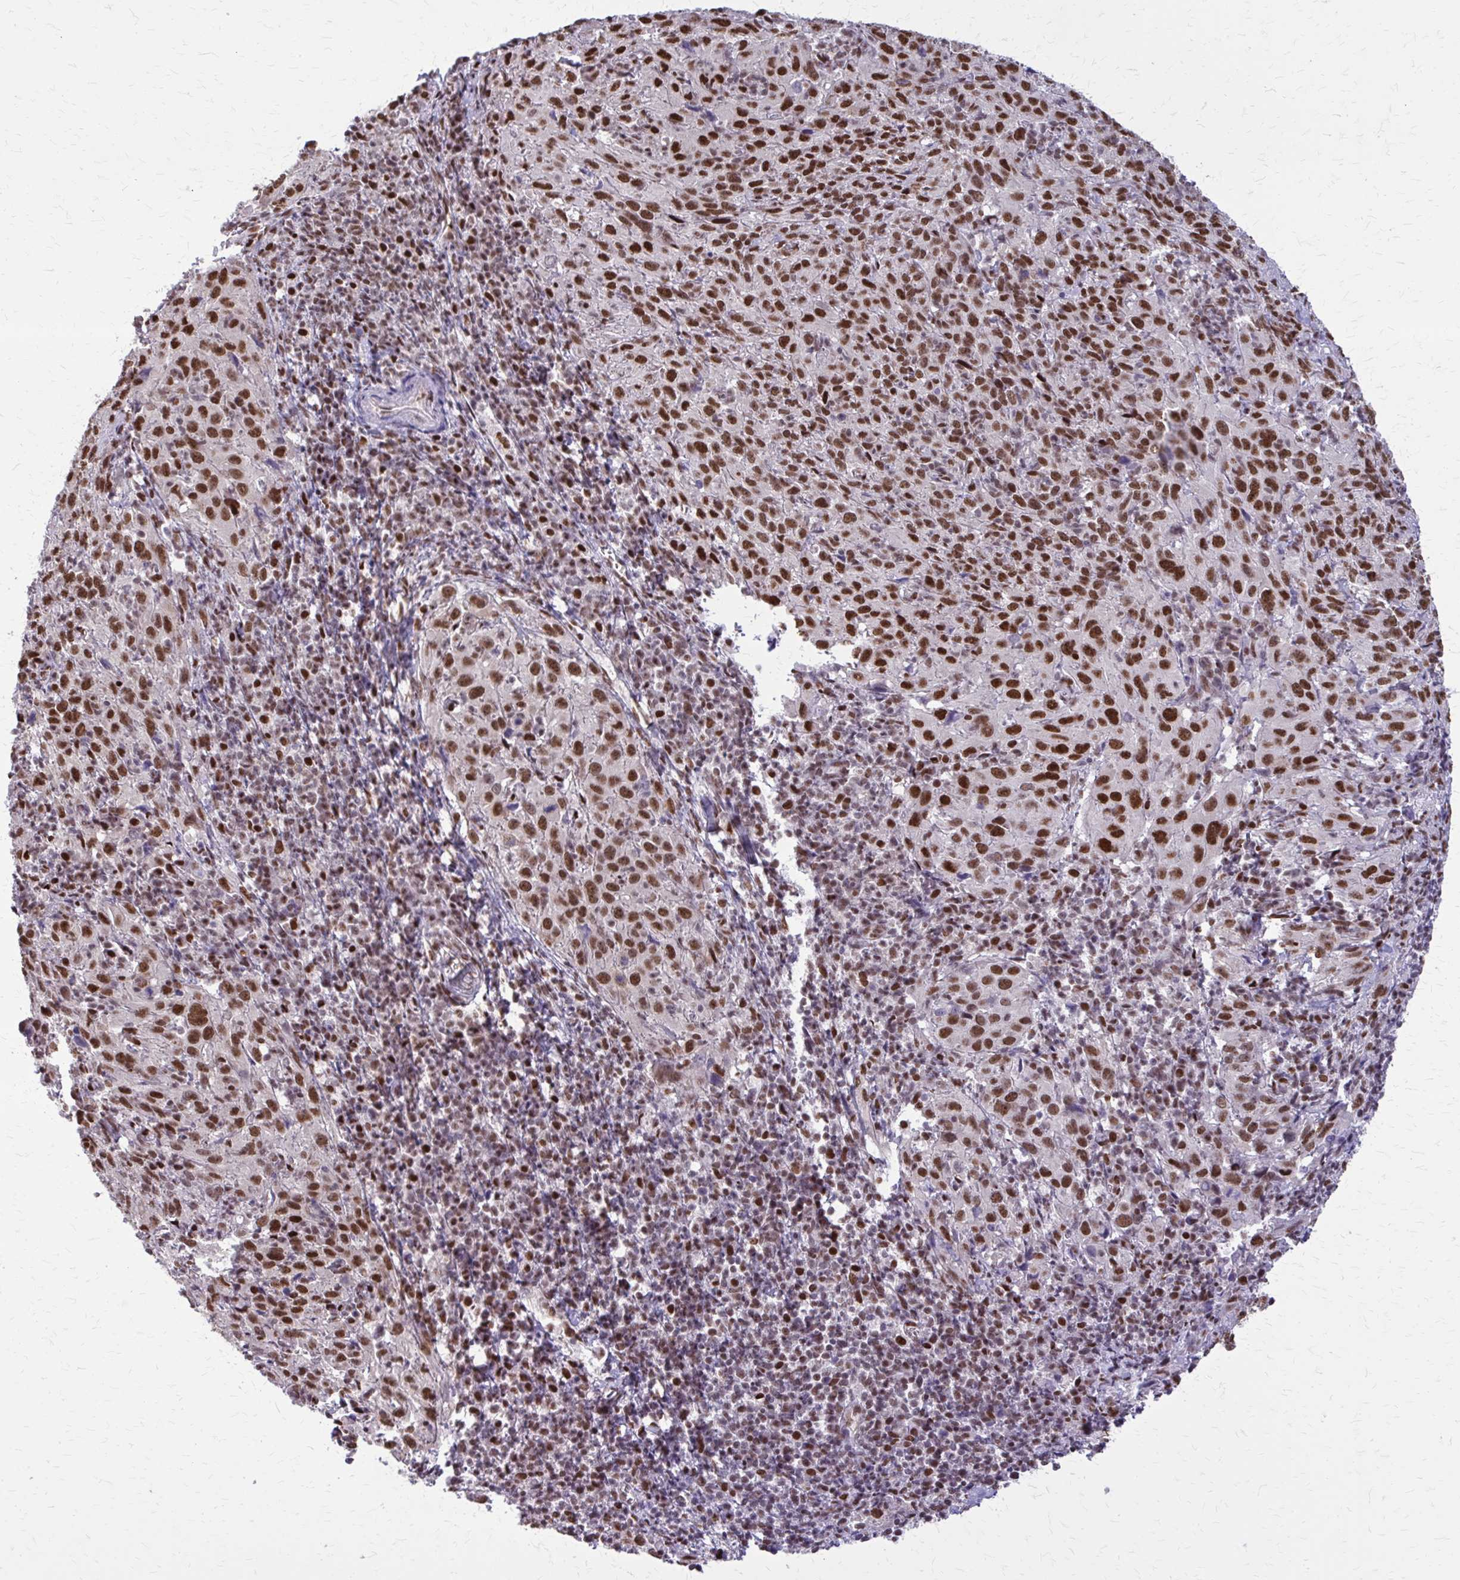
{"staining": {"intensity": "moderate", "quantity": ">75%", "location": "nuclear"}, "tissue": "cervical cancer", "cell_type": "Tumor cells", "image_type": "cancer", "snomed": [{"axis": "morphology", "description": "Squamous cell carcinoma, NOS"}, {"axis": "topography", "description": "Cervix"}], "caption": "Immunohistochemistry (IHC) (DAB) staining of human squamous cell carcinoma (cervical) reveals moderate nuclear protein positivity in about >75% of tumor cells.", "gene": "TTF1", "patient": {"sex": "female", "age": 51}}